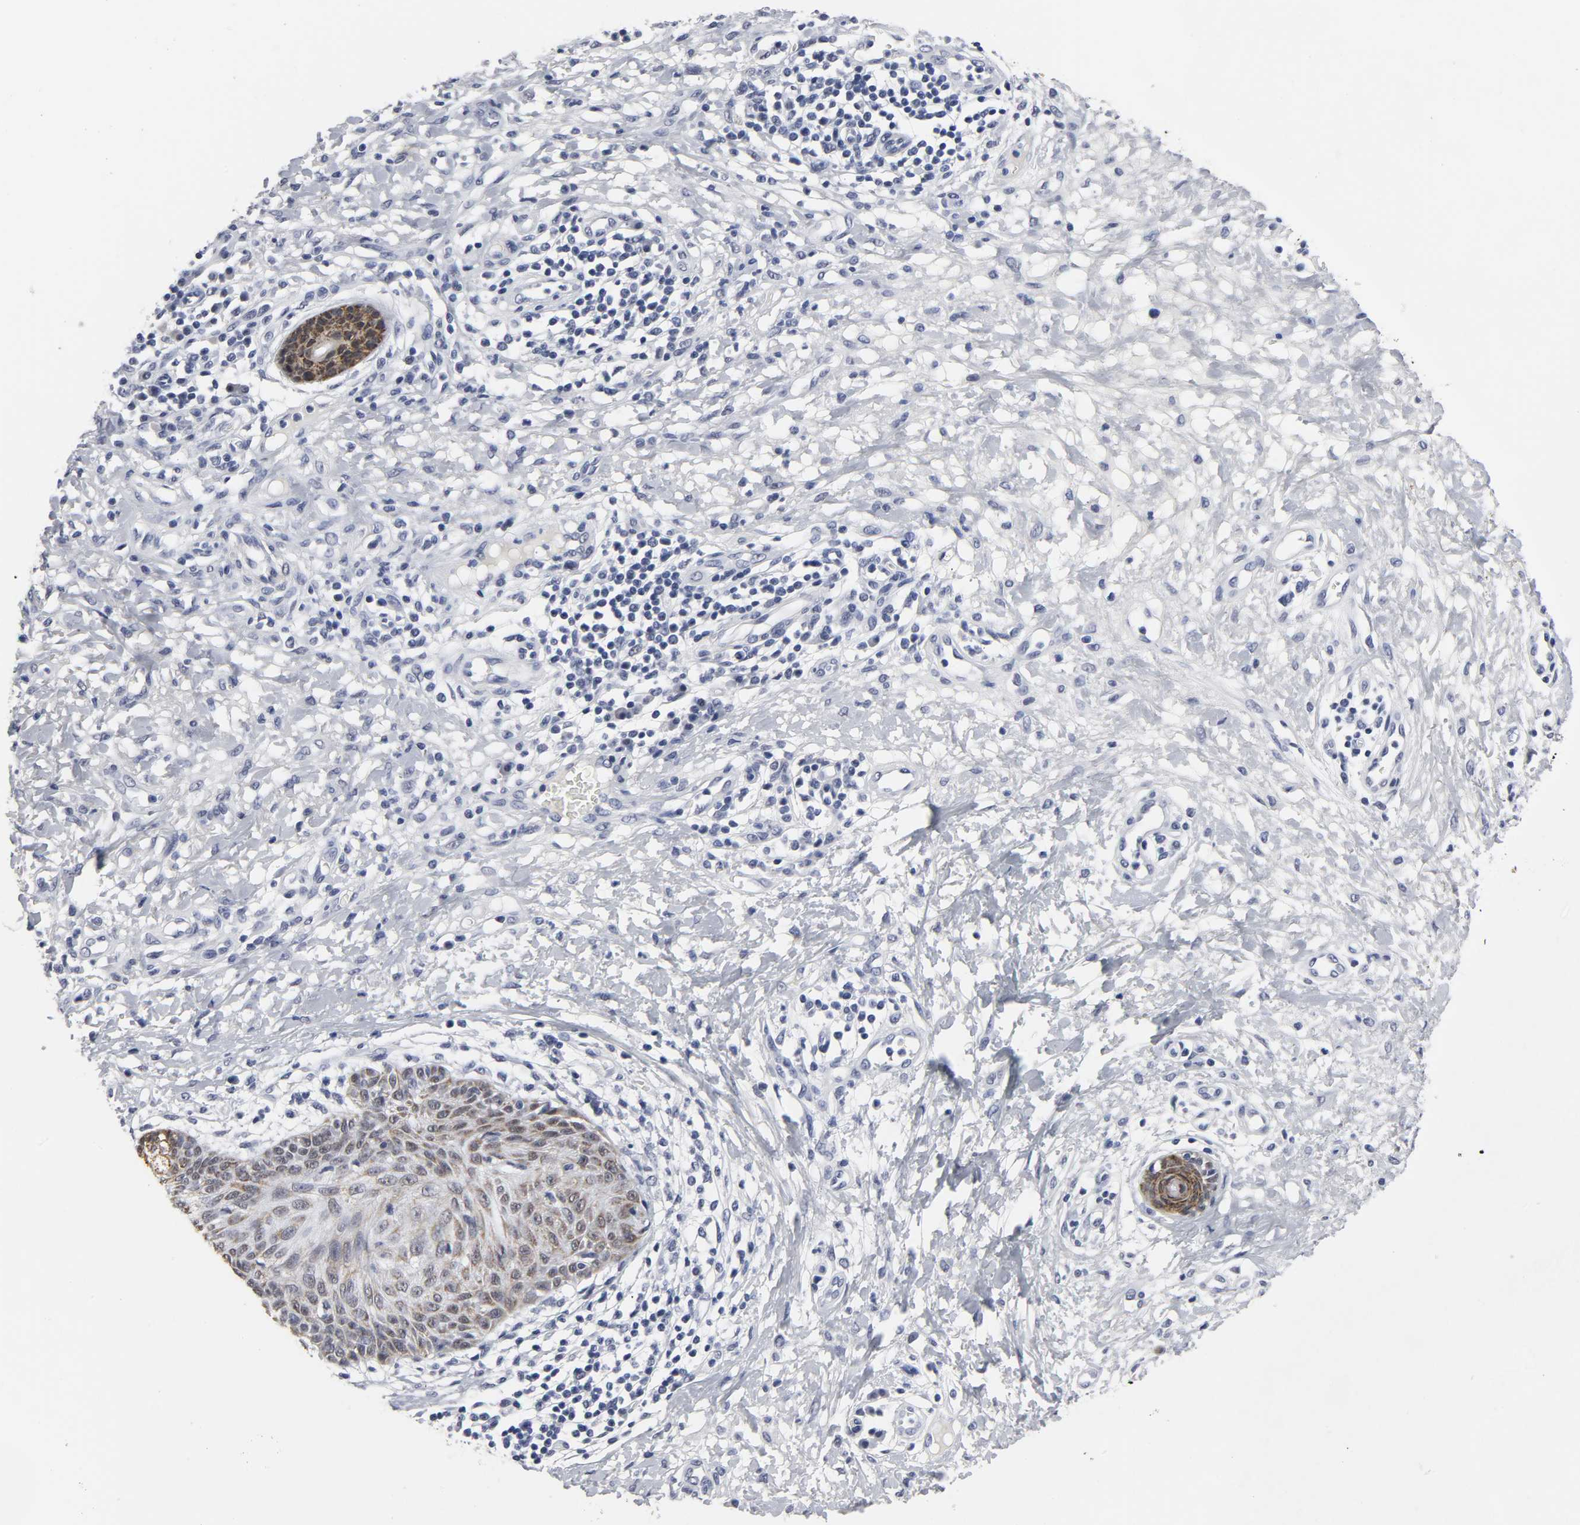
{"staining": {"intensity": "moderate", "quantity": ">75%", "location": "cytoplasmic/membranous"}, "tissue": "skin cancer", "cell_type": "Tumor cells", "image_type": "cancer", "snomed": [{"axis": "morphology", "description": "Squamous cell carcinoma, NOS"}, {"axis": "topography", "description": "Skin"}], "caption": "IHC (DAB) staining of skin squamous cell carcinoma demonstrates moderate cytoplasmic/membranous protein staining in about >75% of tumor cells. (Brightfield microscopy of DAB IHC at high magnification).", "gene": "GRHL2", "patient": {"sex": "female", "age": 78}}